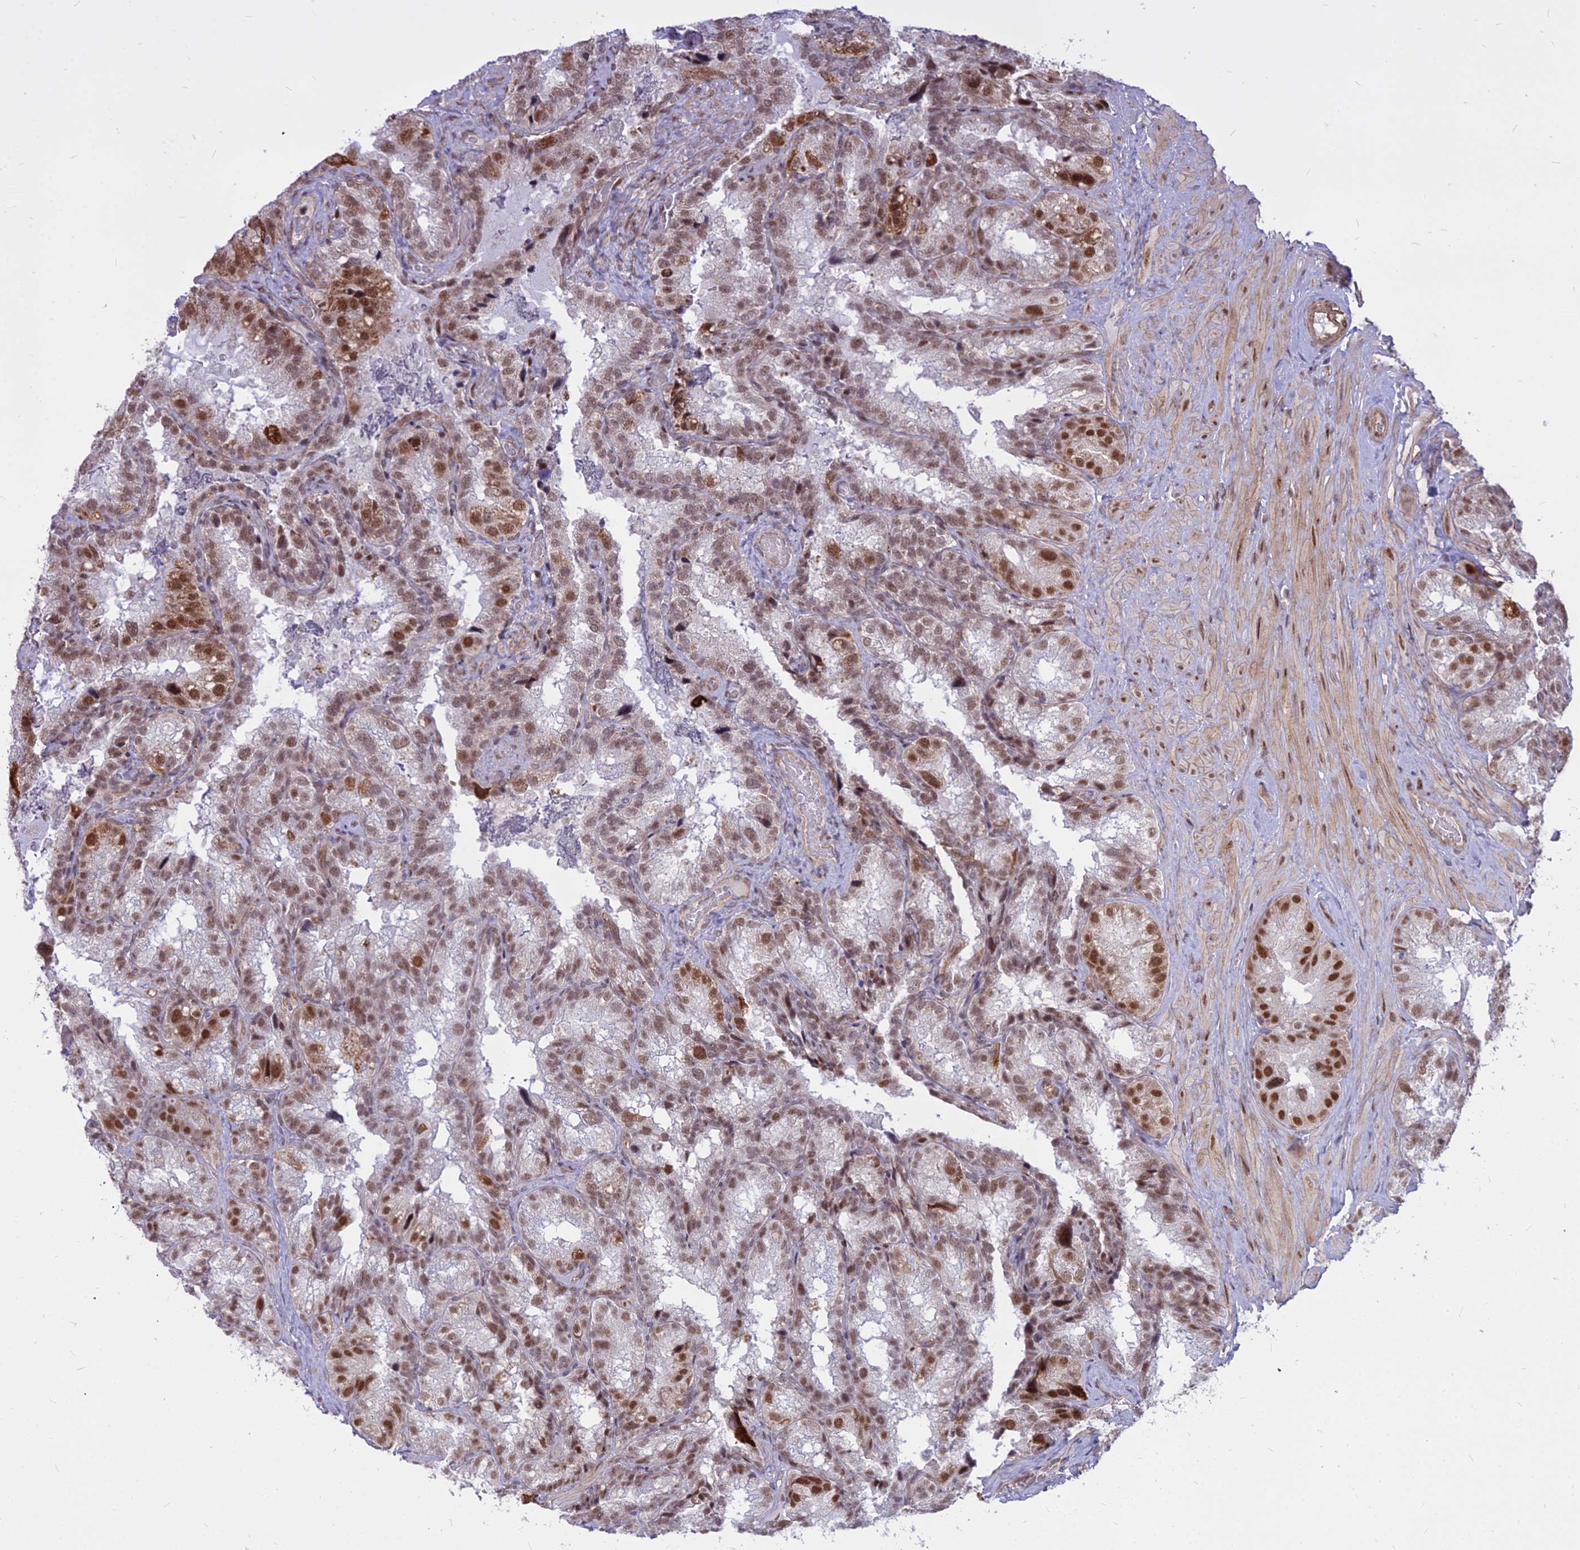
{"staining": {"intensity": "moderate", "quantity": "25%-75%", "location": "cytoplasmic/membranous,nuclear"}, "tissue": "seminal vesicle", "cell_type": "Glandular cells", "image_type": "normal", "snomed": [{"axis": "morphology", "description": "Normal tissue, NOS"}, {"axis": "topography", "description": "Seminal veicle"}], "caption": "A histopathology image showing moderate cytoplasmic/membranous,nuclear staining in about 25%-75% of glandular cells in benign seminal vesicle, as visualized by brown immunohistochemical staining.", "gene": "ALG10B", "patient": {"sex": "male", "age": 58}}